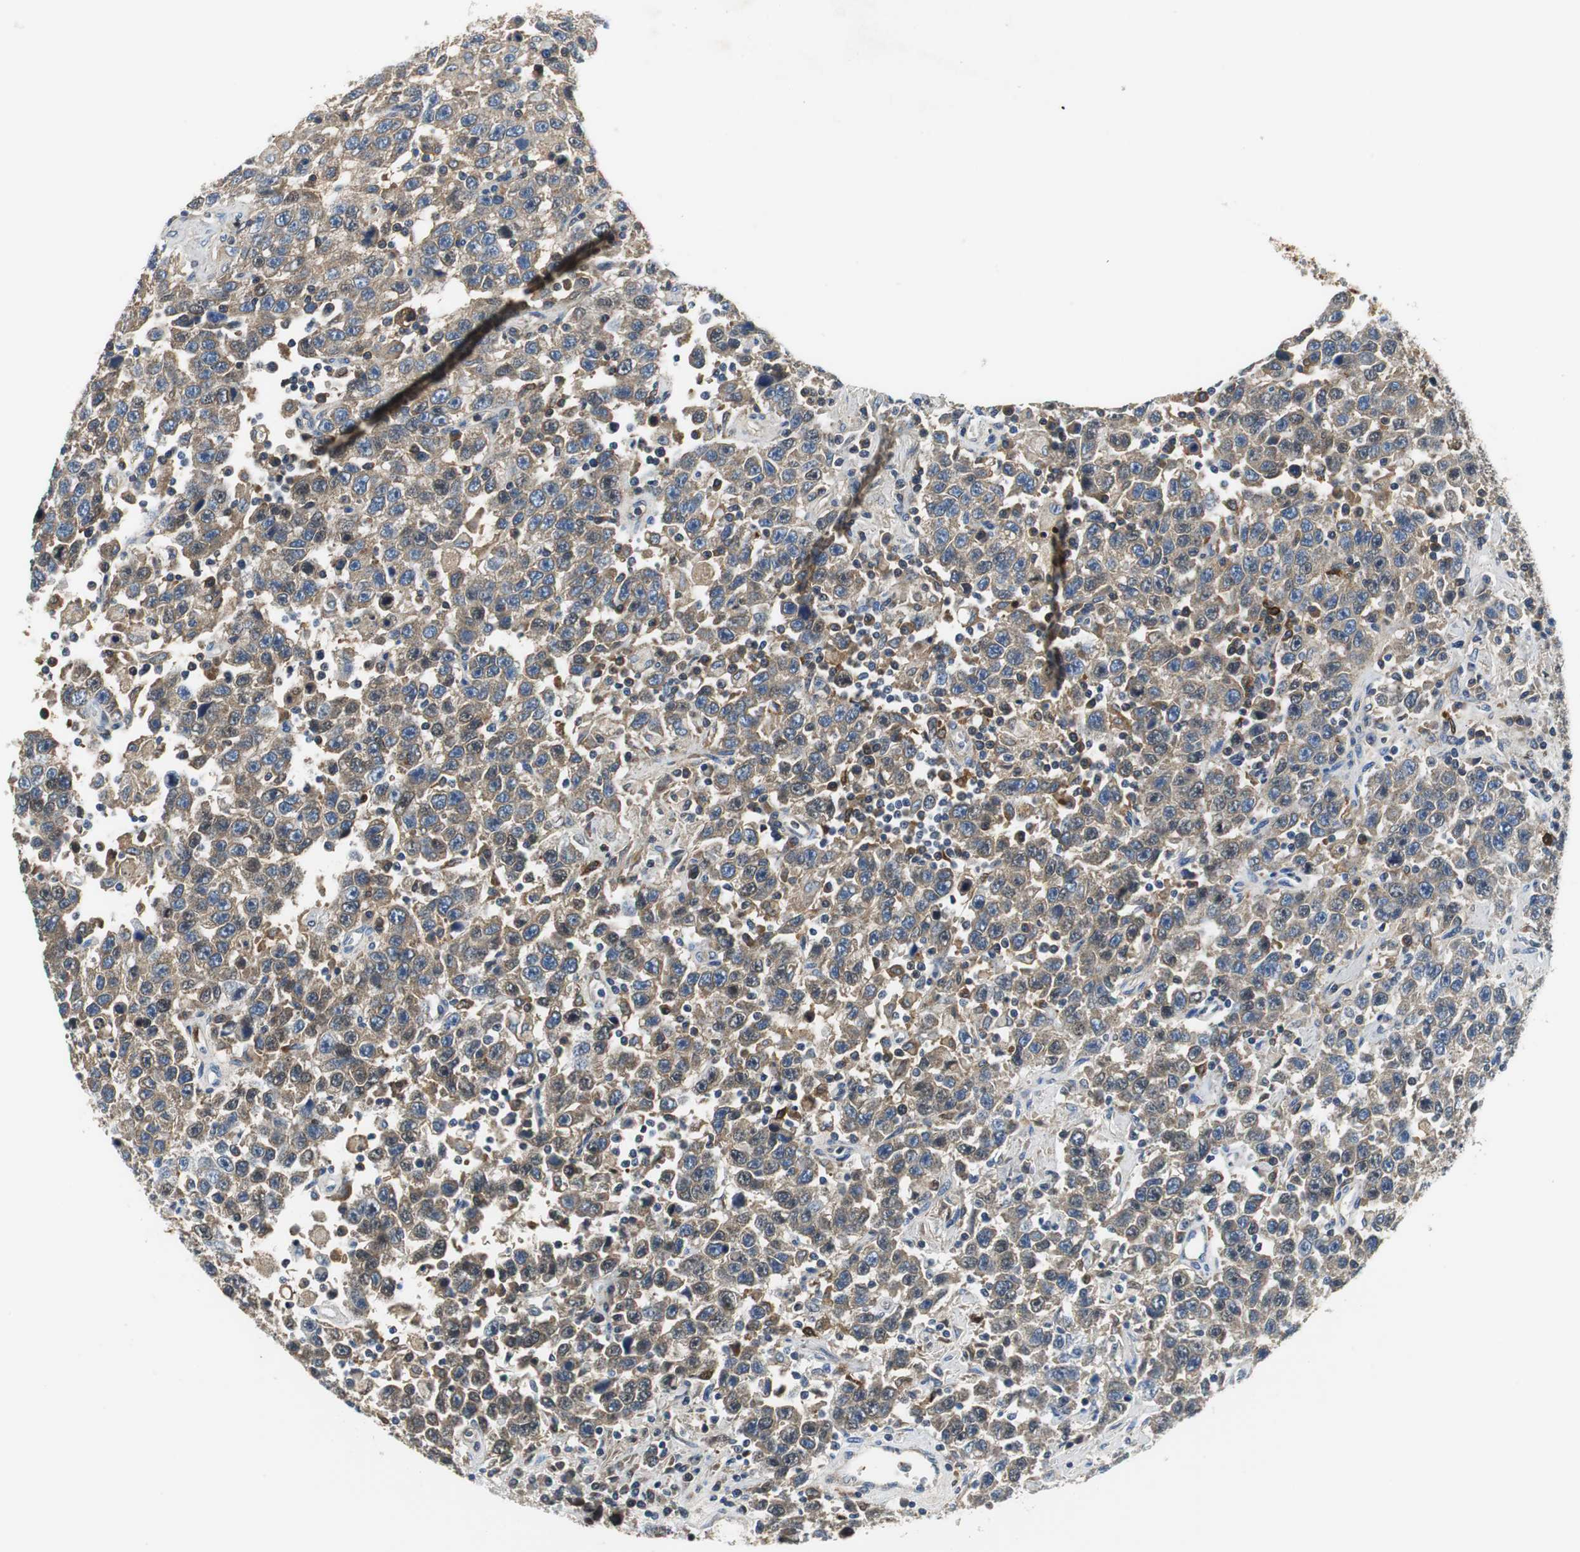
{"staining": {"intensity": "weak", "quantity": "25%-75%", "location": "cytoplasmic/membranous"}, "tissue": "testis cancer", "cell_type": "Tumor cells", "image_type": "cancer", "snomed": [{"axis": "morphology", "description": "Seminoma, NOS"}, {"axis": "topography", "description": "Testis"}], "caption": "The immunohistochemical stain highlights weak cytoplasmic/membranous expression in tumor cells of seminoma (testis) tissue. The staining was performed using DAB, with brown indicating positive protein expression. Nuclei are stained blue with hematoxylin.", "gene": "ORM1", "patient": {"sex": "male", "age": 41}}